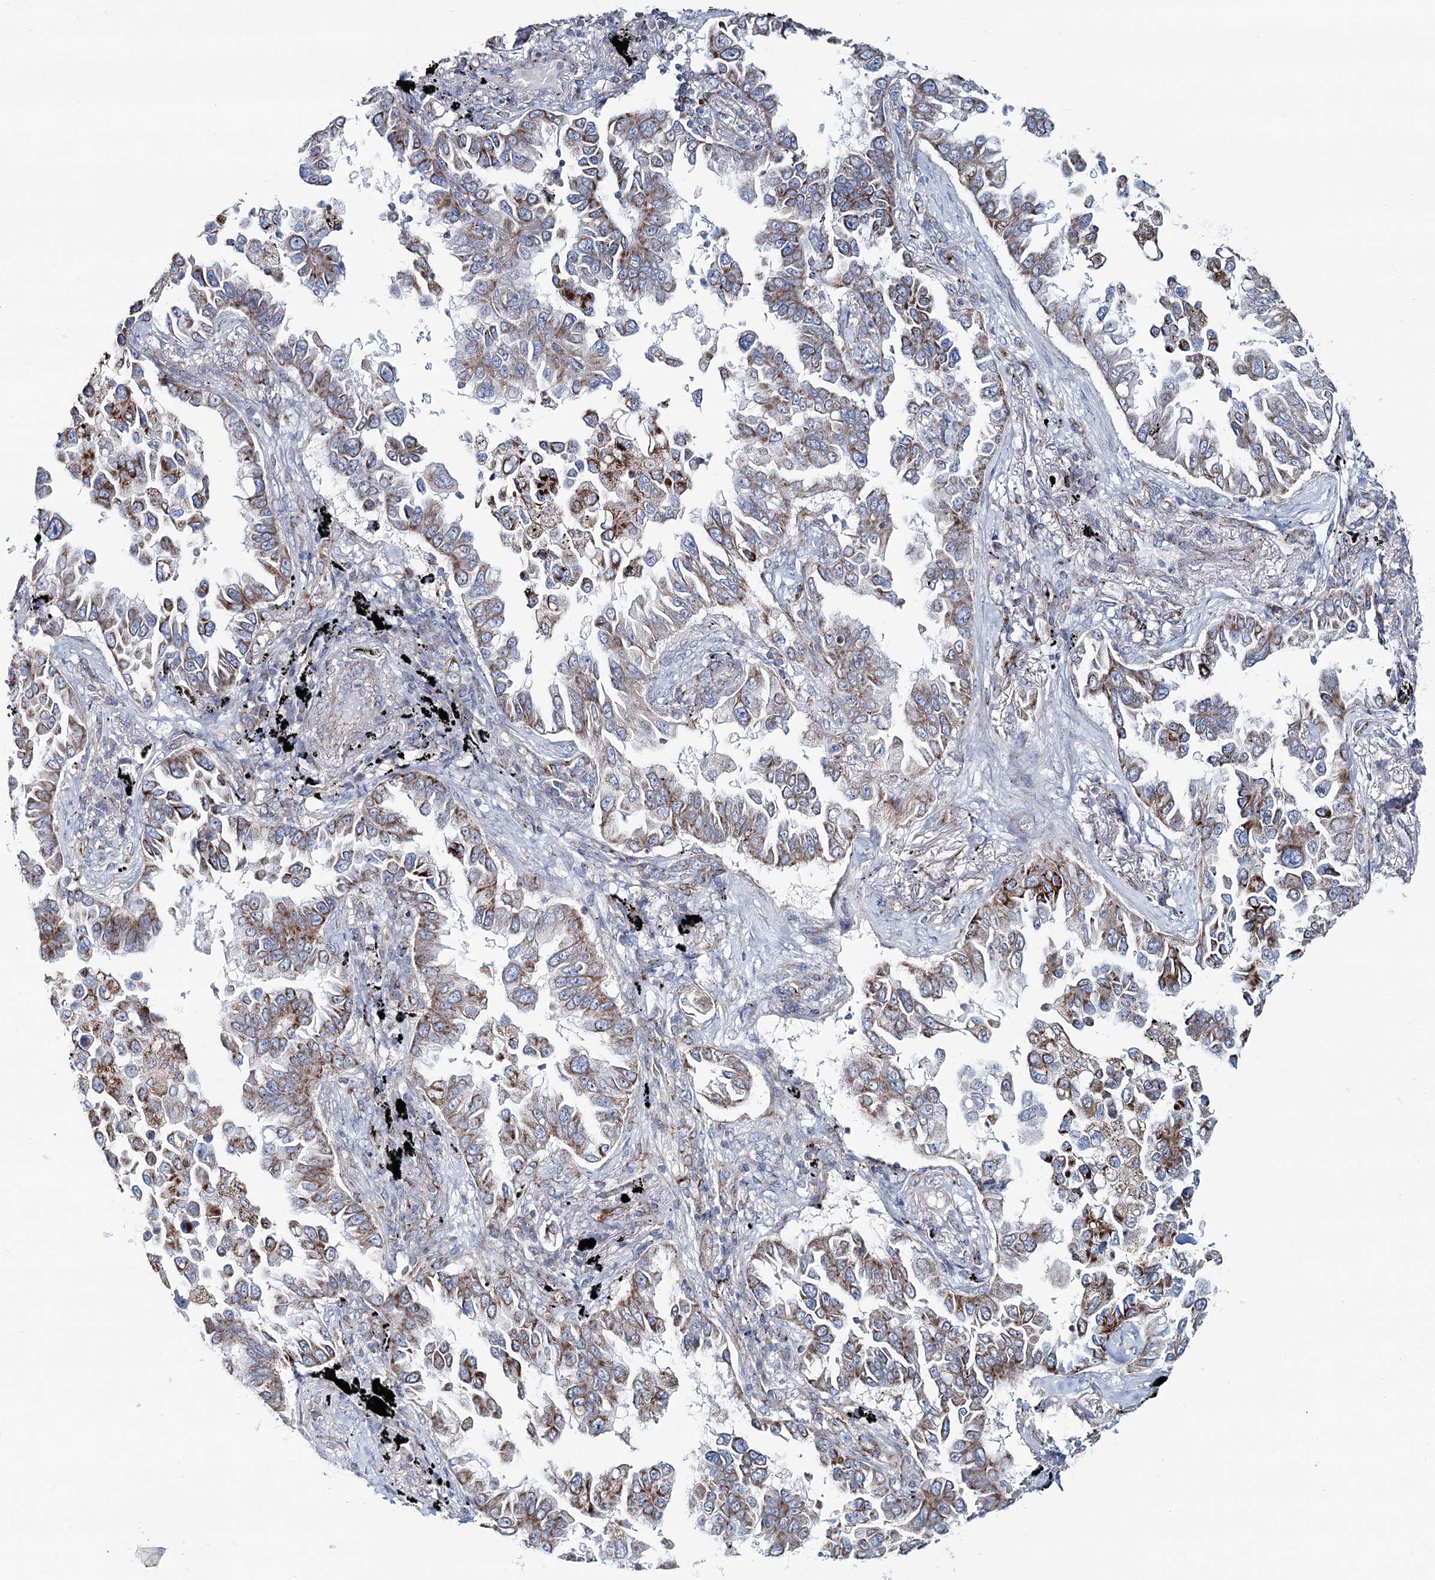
{"staining": {"intensity": "moderate", "quantity": ">75%", "location": "cytoplasmic/membranous"}, "tissue": "lung cancer", "cell_type": "Tumor cells", "image_type": "cancer", "snomed": [{"axis": "morphology", "description": "Adenocarcinoma, NOS"}, {"axis": "topography", "description": "Lung"}], "caption": "Lung cancer (adenocarcinoma) was stained to show a protein in brown. There is medium levels of moderate cytoplasmic/membranous staining in about >75% of tumor cells.", "gene": "ARHGAP6", "patient": {"sex": "female", "age": 67}}